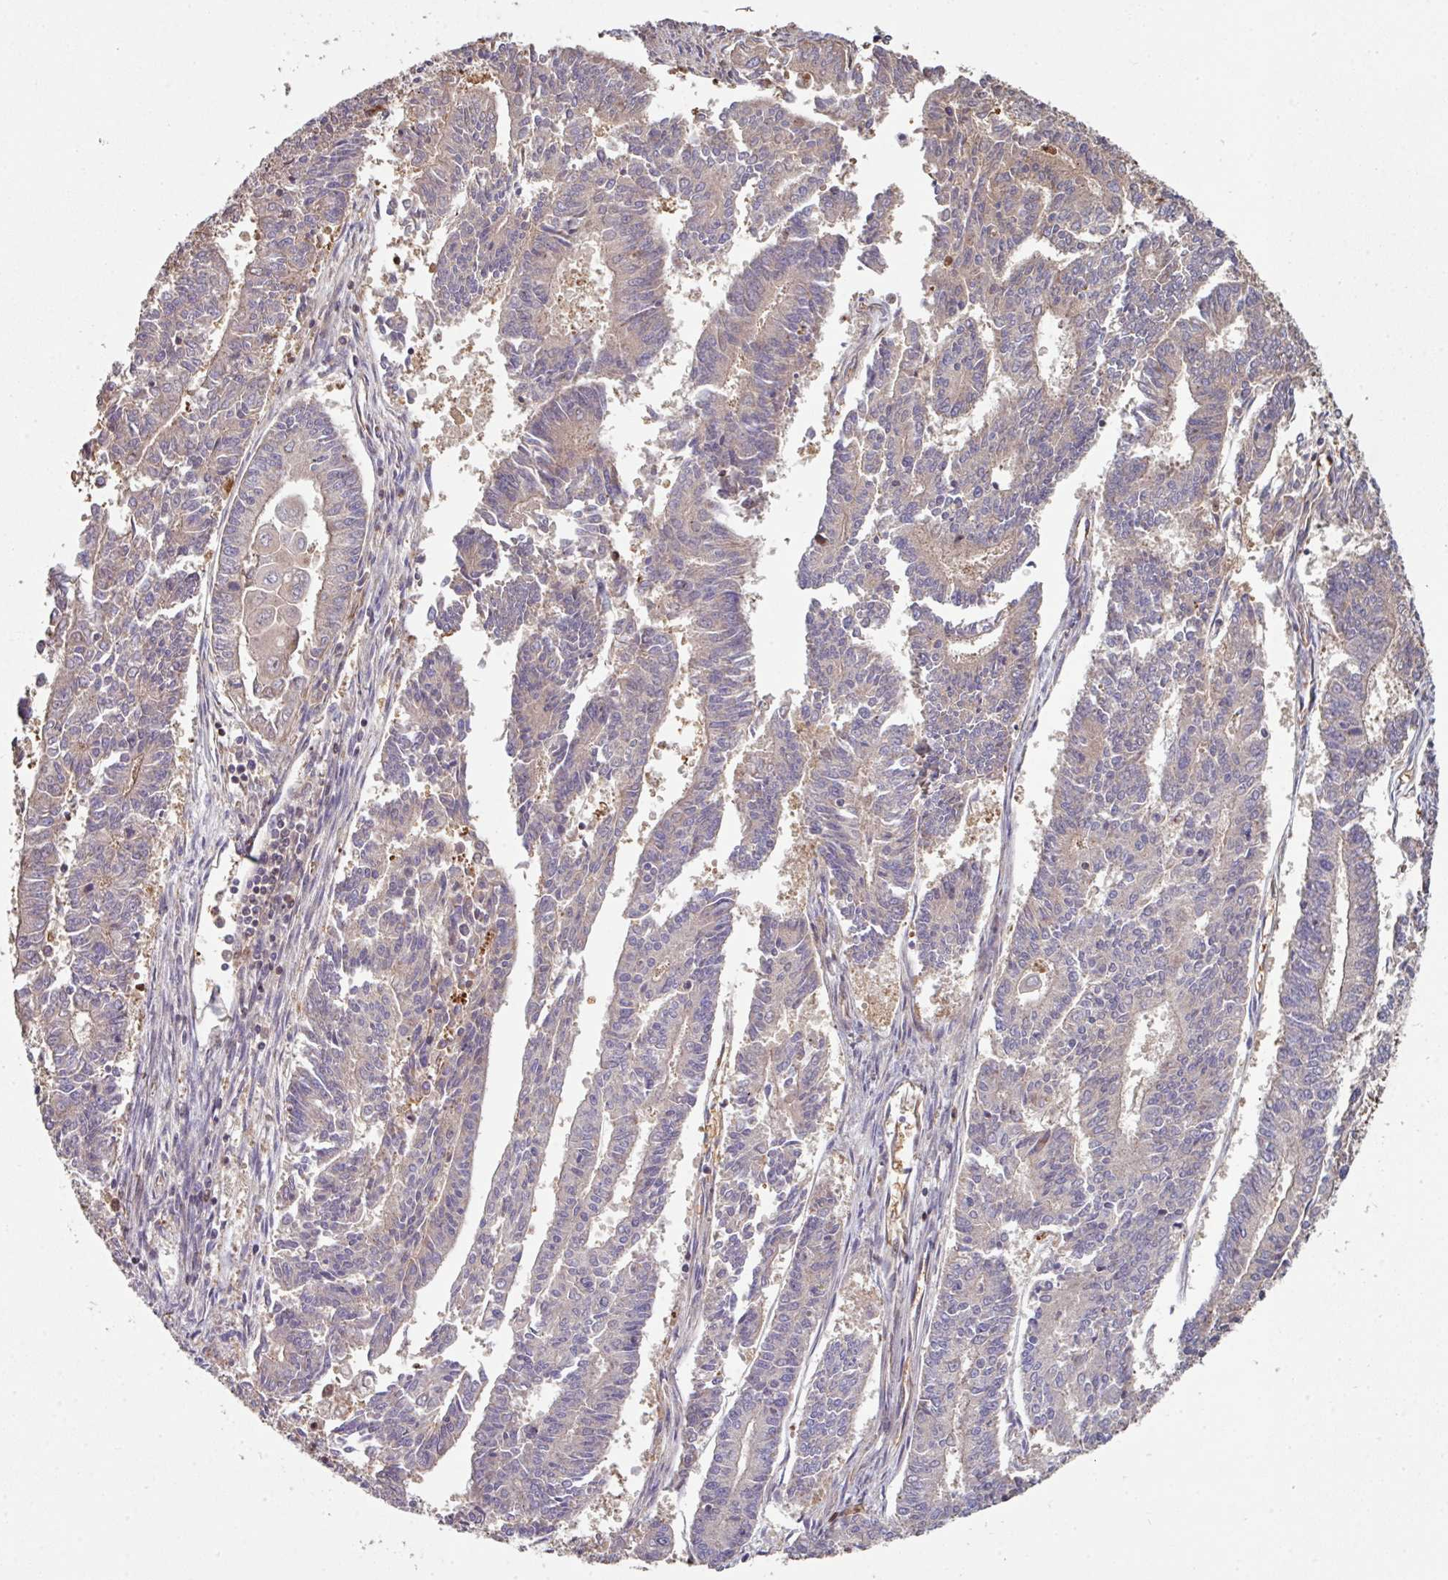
{"staining": {"intensity": "weak", "quantity": "<25%", "location": "cytoplasmic/membranous"}, "tissue": "endometrial cancer", "cell_type": "Tumor cells", "image_type": "cancer", "snomed": [{"axis": "morphology", "description": "Adenocarcinoma, NOS"}, {"axis": "topography", "description": "Endometrium"}], "caption": "This is an immunohistochemistry (IHC) image of adenocarcinoma (endometrial). There is no expression in tumor cells.", "gene": "ANO9", "patient": {"sex": "female", "age": 59}}